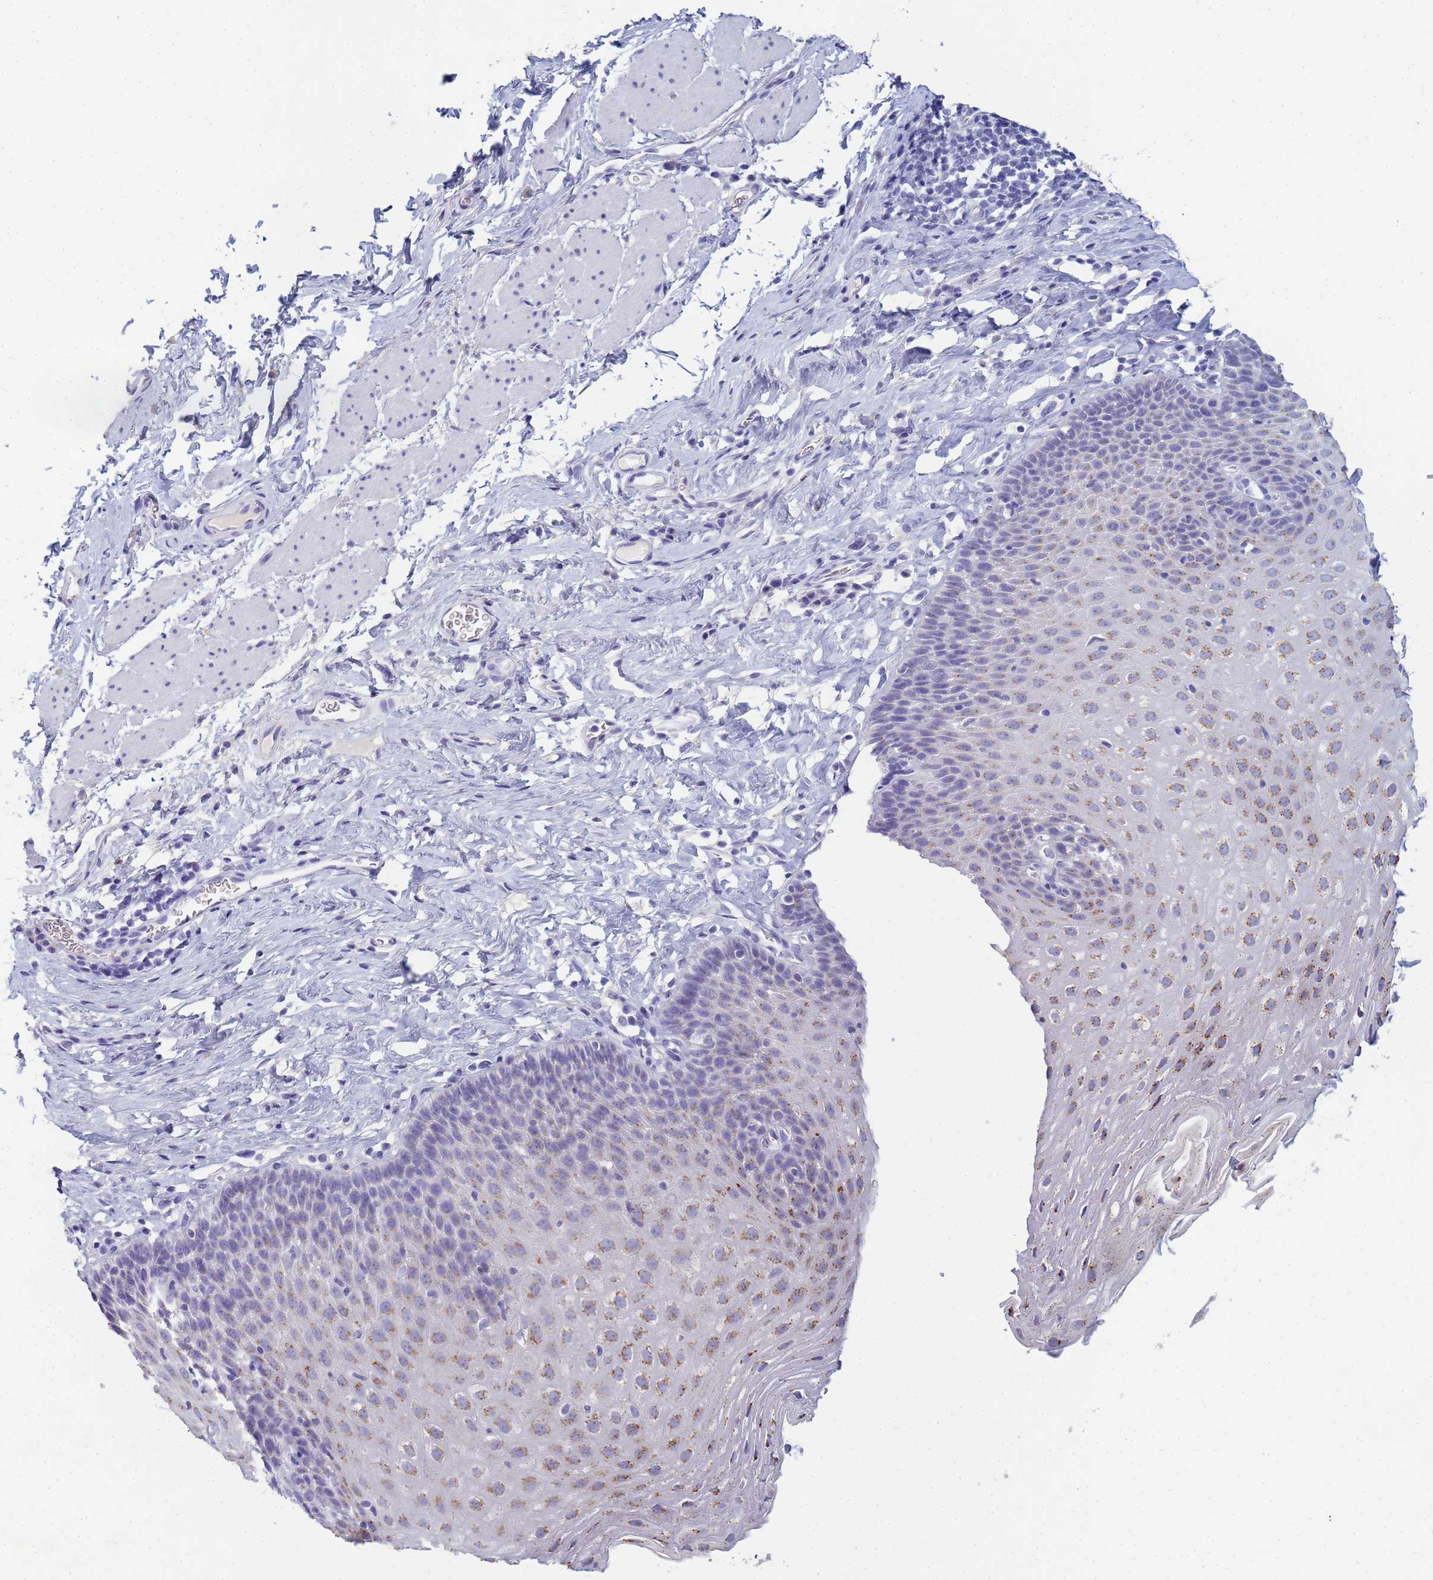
{"staining": {"intensity": "moderate", "quantity": "<25%", "location": "cytoplasmic/membranous"}, "tissue": "esophagus", "cell_type": "Squamous epithelial cells", "image_type": "normal", "snomed": [{"axis": "morphology", "description": "Normal tissue, NOS"}, {"axis": "topography", "description": "Esophagus"}], "caption": "Immunohistochemistry (IHC) image of unremarkable human esophagus stained for a protein (brown), which reveals low levels of moderate cytoplasmic/membranous staining in approximately <25% of squamous epithelial cells.", "gene": "B3GNT8", "patient": {"sex": "female", "age": 61}}